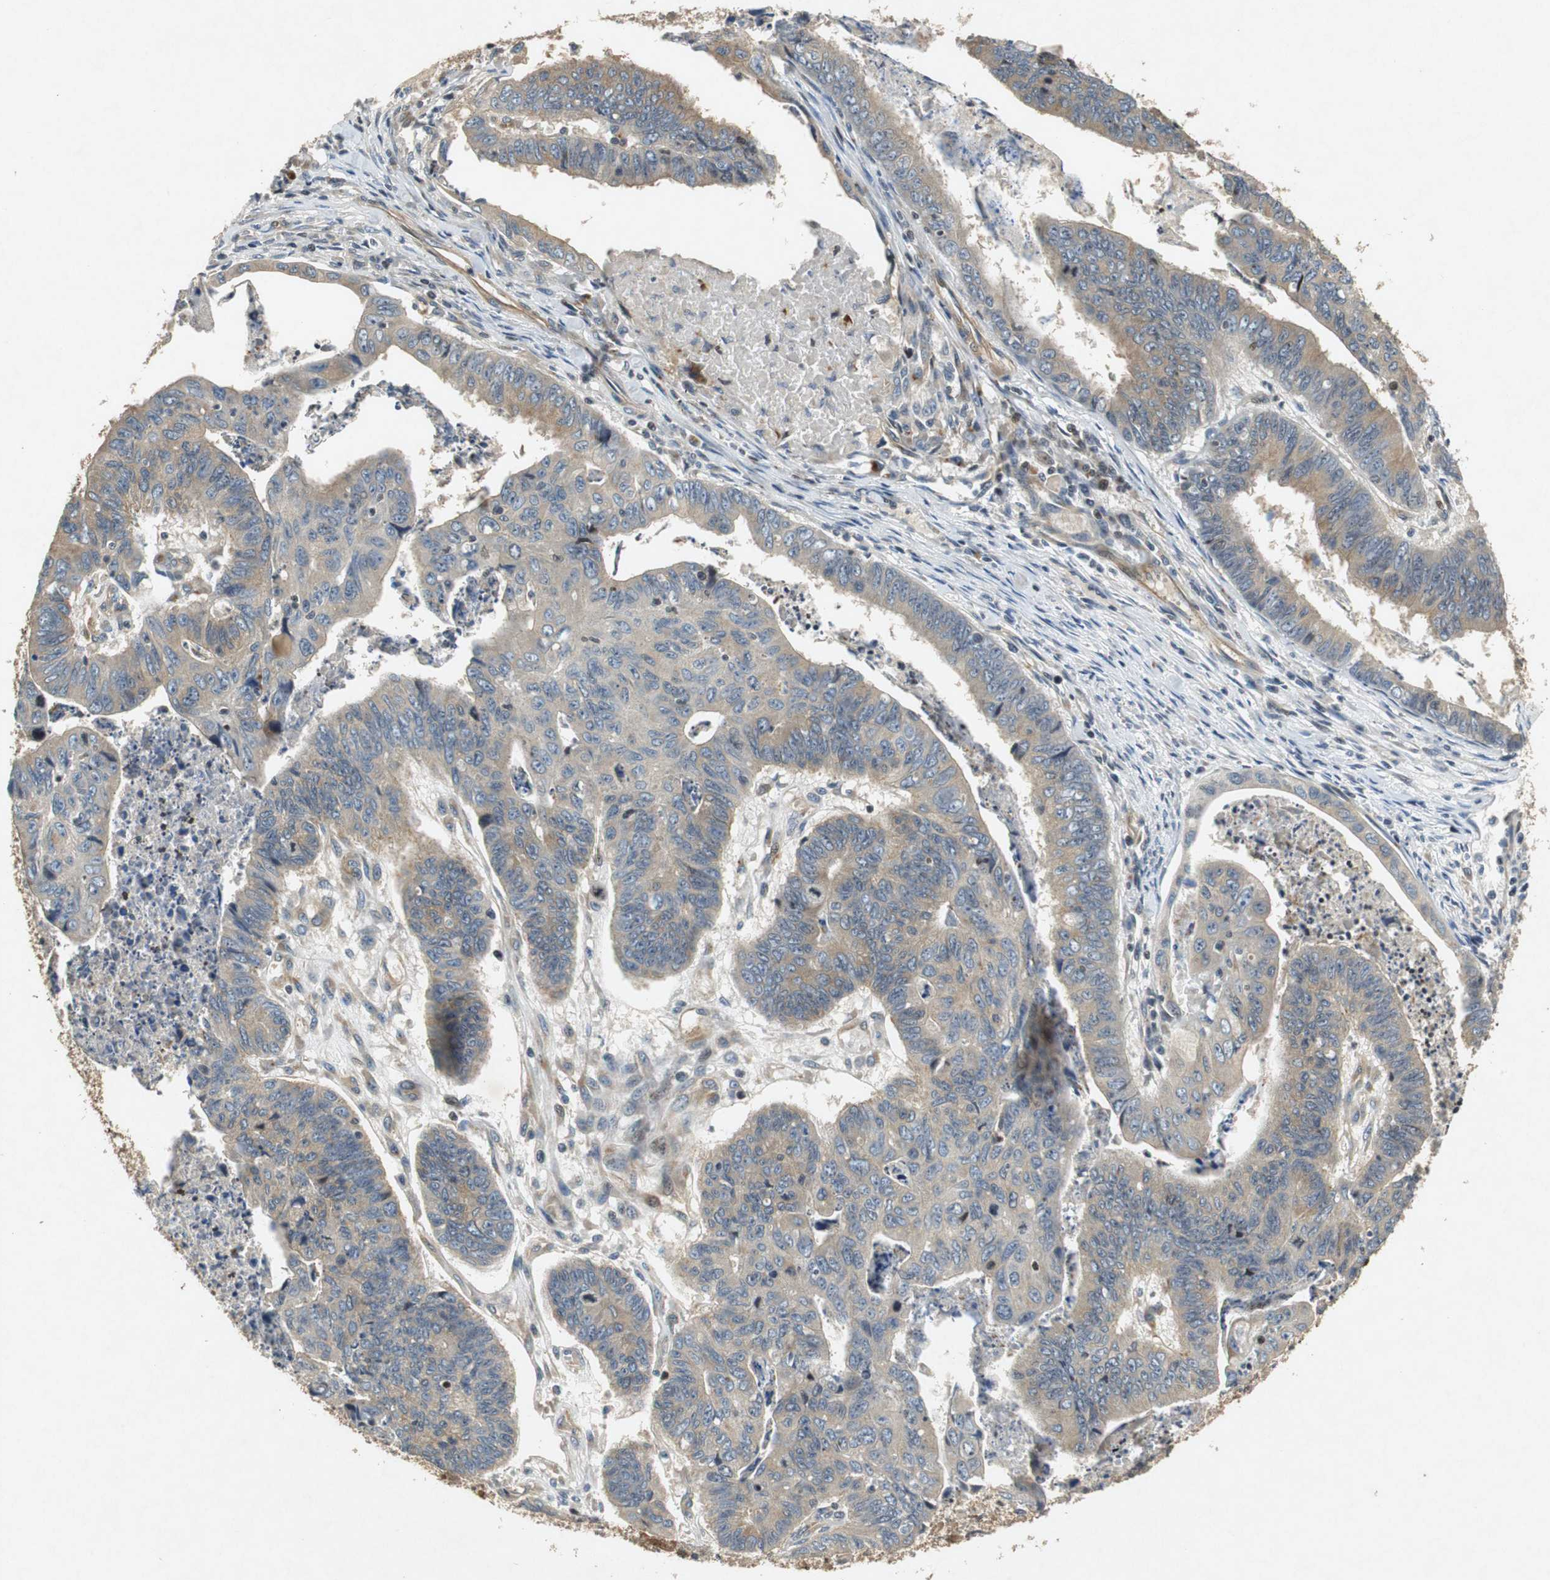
{"staining": {"intensity": "moderate", "quantity": "25%-75%", "location": "cytoplasmic/membranous"}, "tissue": "stomach cancer", "cell_type": "Tumor cells", "image_type": "cancer", "snomed": [{"axis": "morphology", "description": "Adenocarcinoma, NOS"}, {"axis": "topography", "description": "Stomach, lower"}], "caption": "IHC of human stomach cancer shows medium levels of moderate cytoplasmic/membranous expression in about 25%-75% of tumor cells.", "gene": "TUBA4A", "patient": {"sex": "male", "age": 77}}